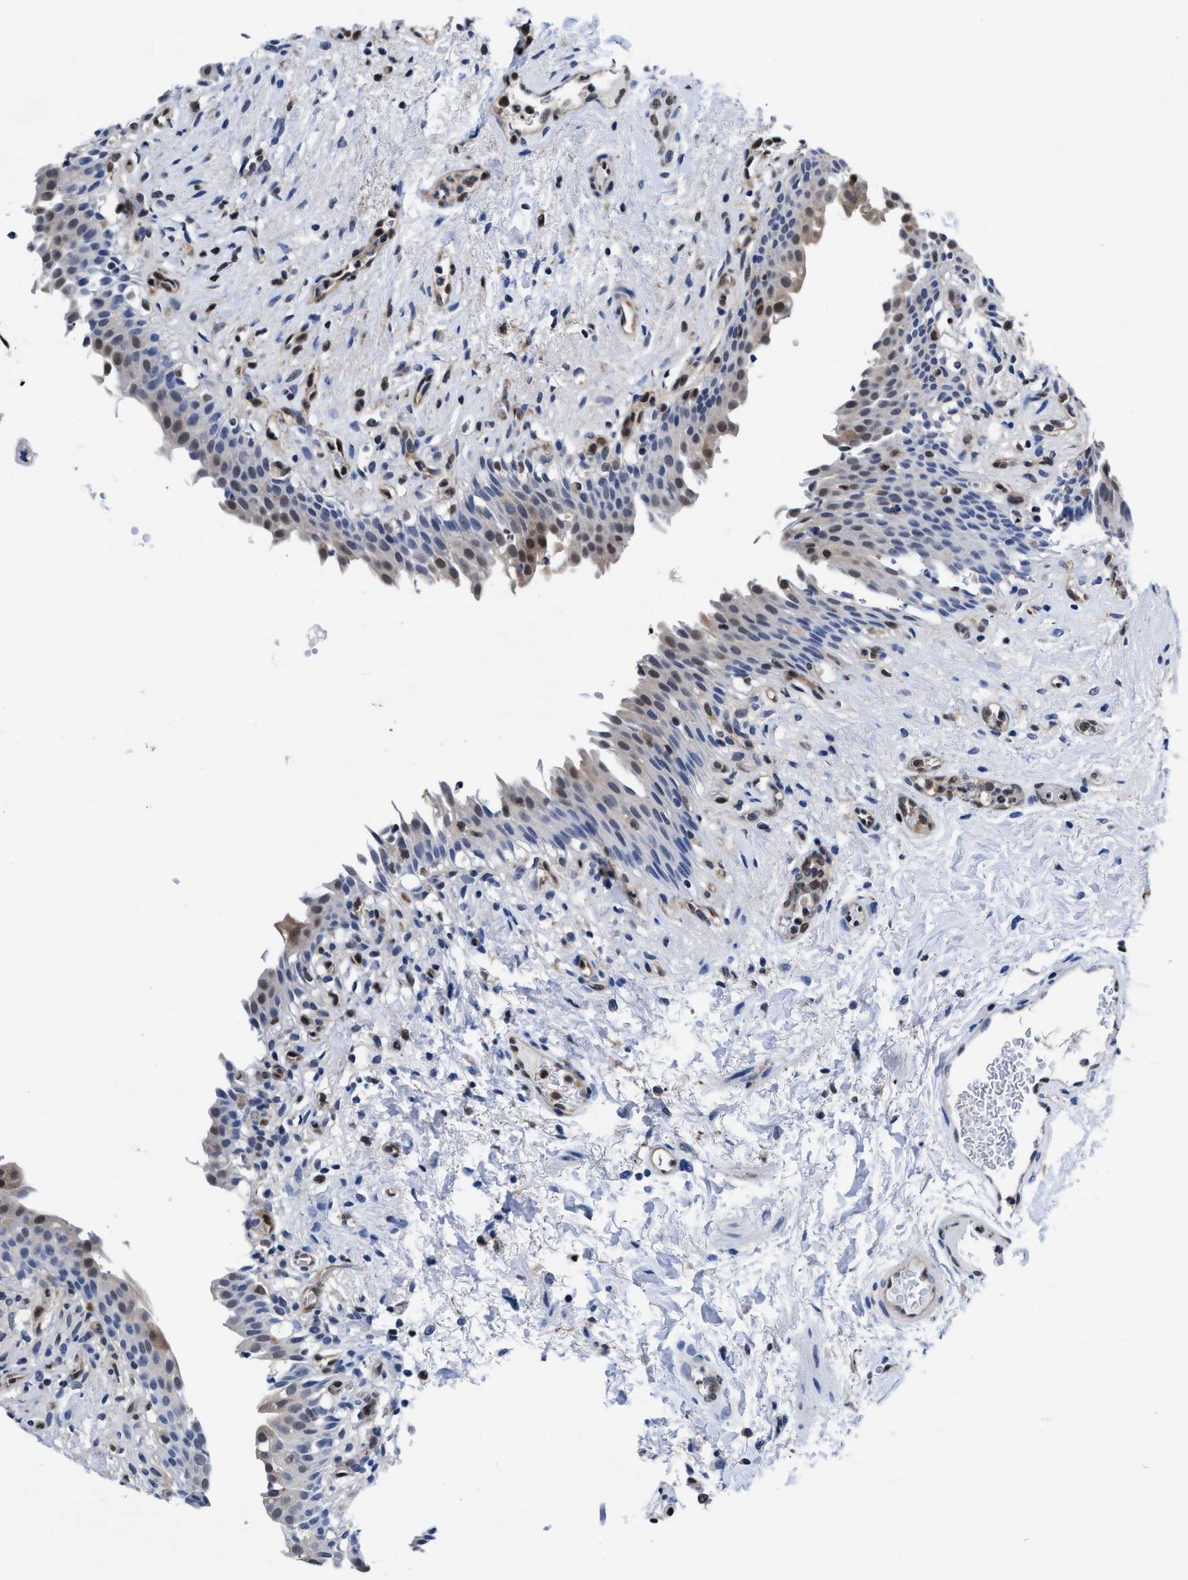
{"staining": {"intensity": "moderate", "quantity": "<25%", "location": "nuclear"}, "tissue": "urinary bladder", "cell_type": "Urothelial cells", "image_type": "normal", "snomed": [{"axis": "morphology", "description": "Normal tissue, NOS"}, {"axis": "topography", "description": "Urinary bladder"}], "caption": "An IHC photomicrograph of benign tissue is shown. Protein staining in brown labels moderate nuclear positivity in urinary bladder within urothelial cells.", "gene": "ACLY", "patient": {"sex": "female", "age": 60}}